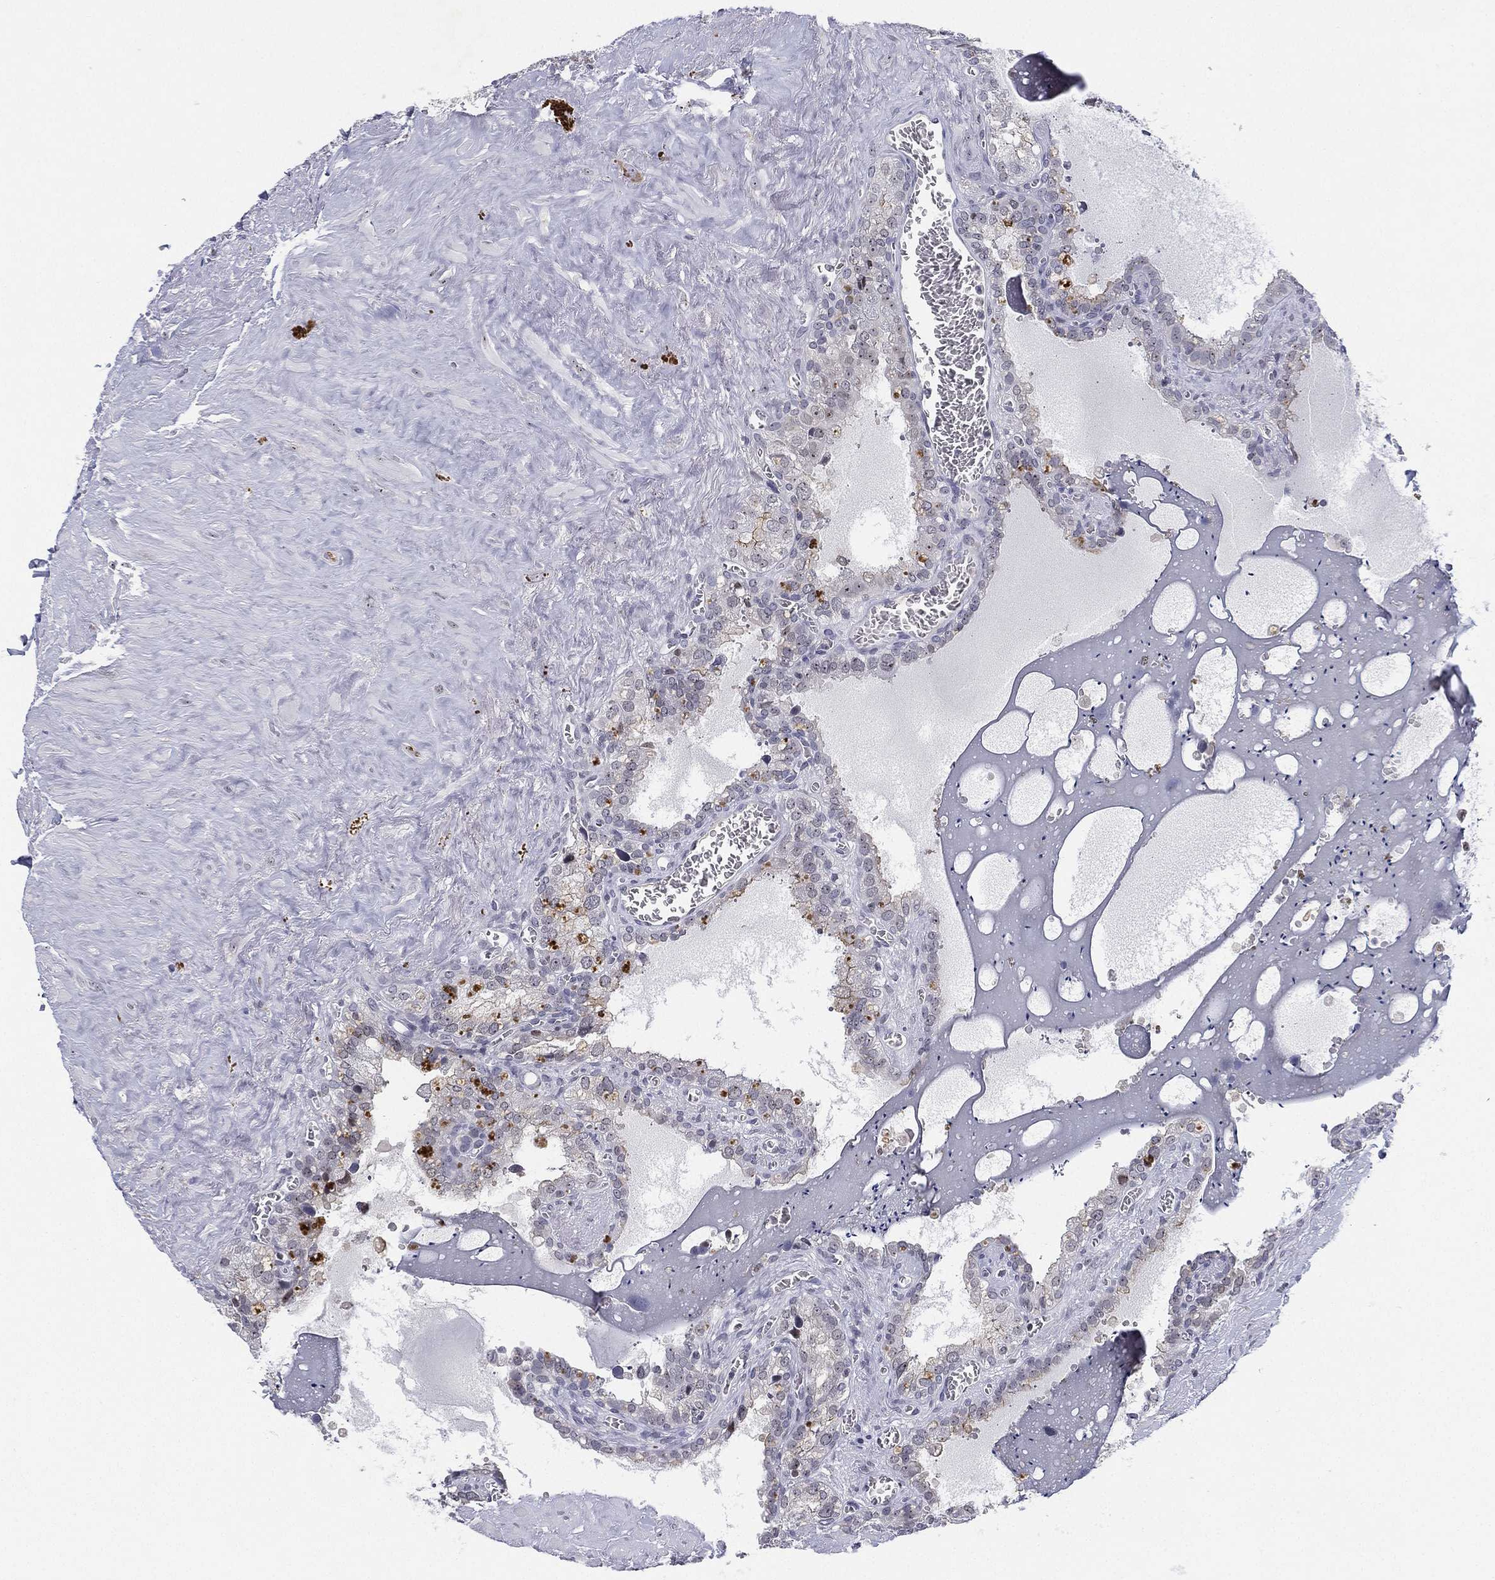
{"staining": {"intensity": "moderate", "quantity": "<25%", "location": "cytoplasmic/membranous"}, "tissue": "seminal vesicle", "cell_type": "Glandular cells", "image_type": "normal", "snomed": [{"axis": "morphology", "description": "Normal tissue, NOS"}, {"axis": "topography", "description": "Prostate"}, {"axis": "topography", "description": "Seminal veicle"}], "caption": "Protein analysis of benign seminal vesicle shows moderate cytoplasmic/membranous expression in about <25% of glandular cells. (DAB (3,3'-diaminobenzidine) IHC with brightfield microscopy, high magnification).", "gene": "MS4A8", "patient": {"sex": "male", "age": 71}}